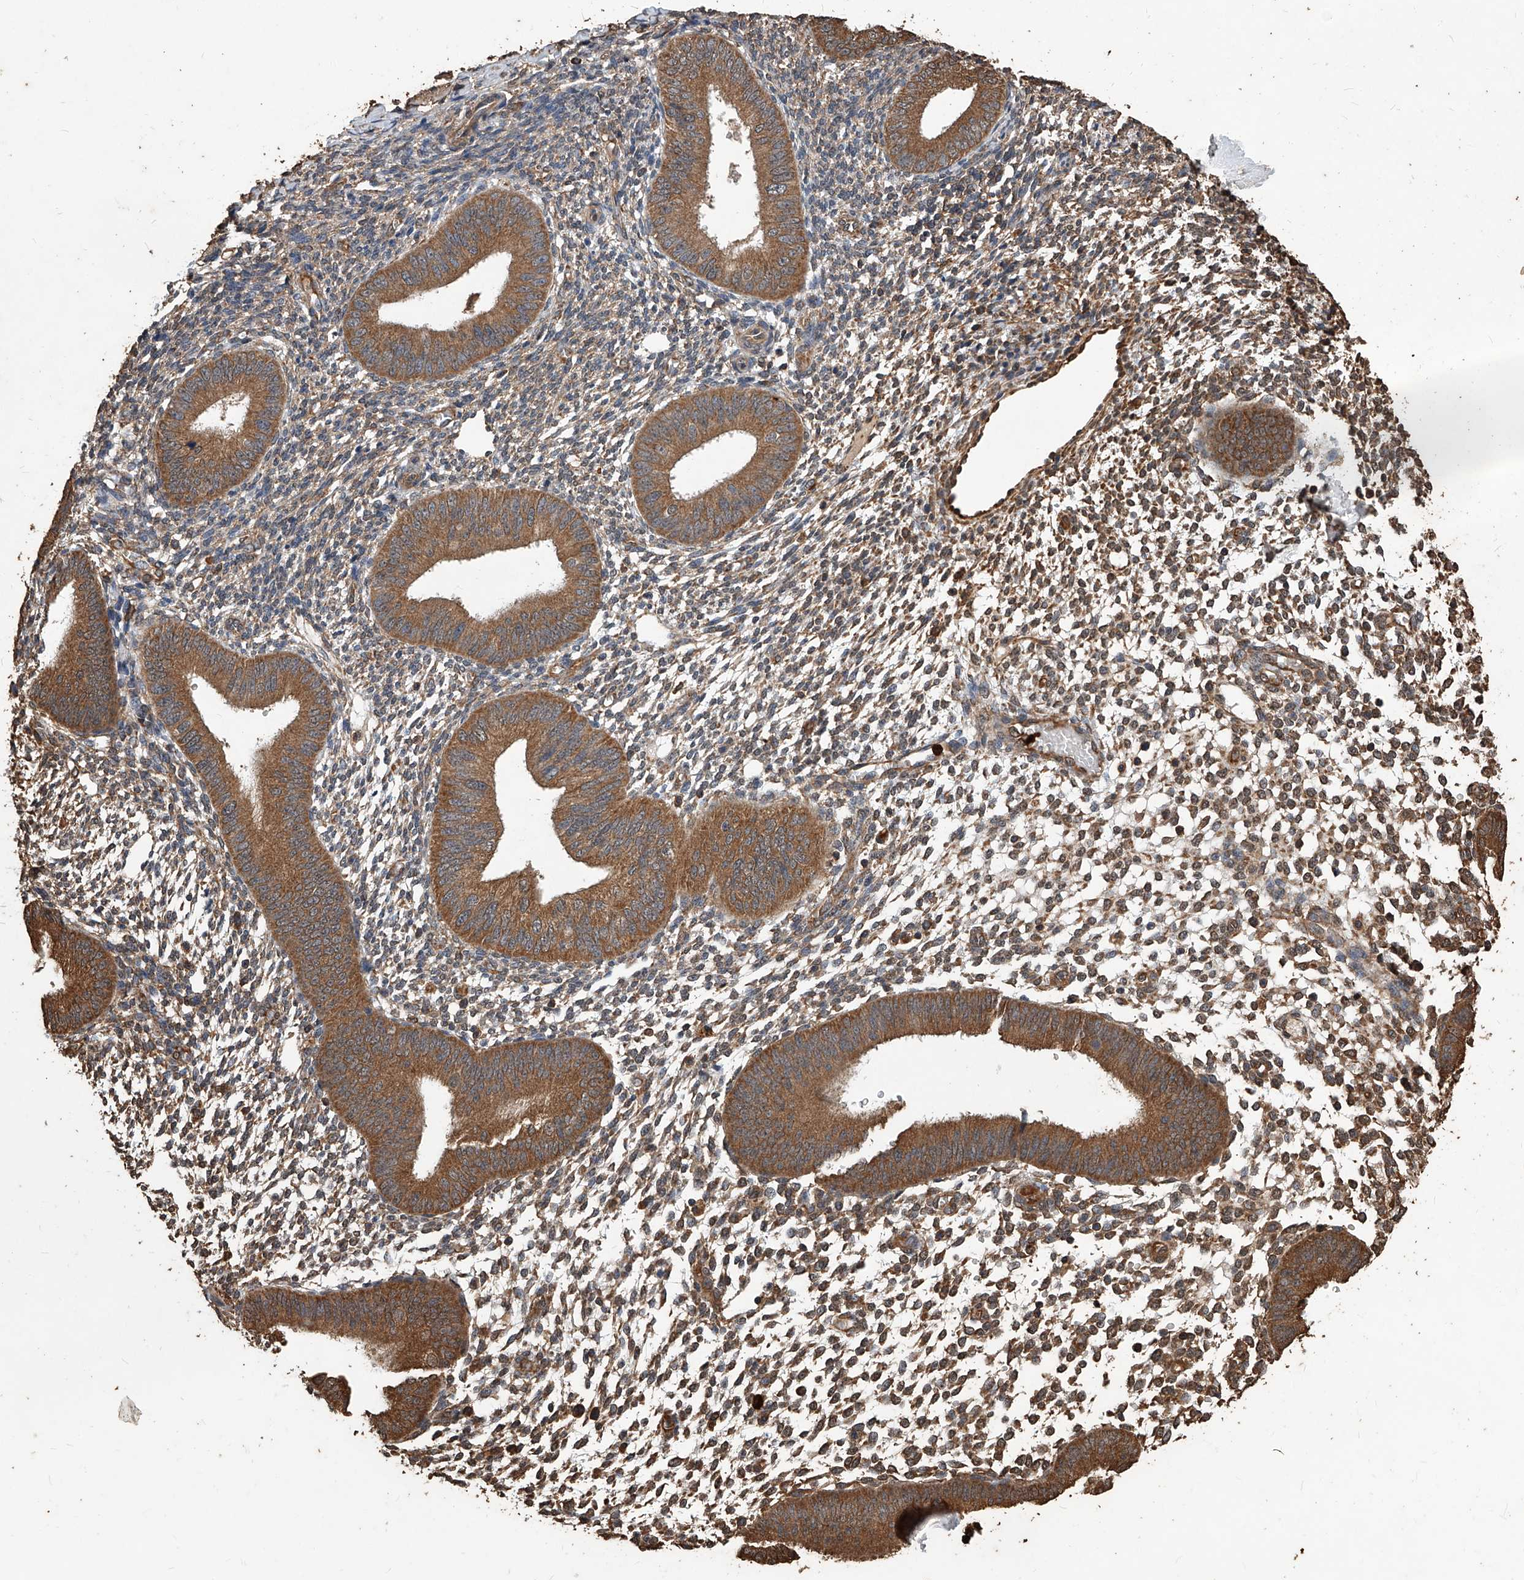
{"staining": {"intensity": "moderate", "quantity": ">75%", "location": "cytoplasmic/membranous"}, "tissue": "endometrium", "cell_type": "Cells in endometrial stroma", "image_type": "normal", "snomed": [{"axis": "morphology", "description": "Normal tissue, NOS"}, {"axis": "topography", "description": "Uterus"}, {"axis": "topography", "description": "Endometrium"}], "caption": "This histopathology image demonstrates immunohistochemistry staining of unremarkable human endometrium, with medium moderate cytoplasmic/membranous positivity in about >75% of cells in endometrial stroma.", "gene": "UCP2", "patient": {"sex": "female", "age": 48}}